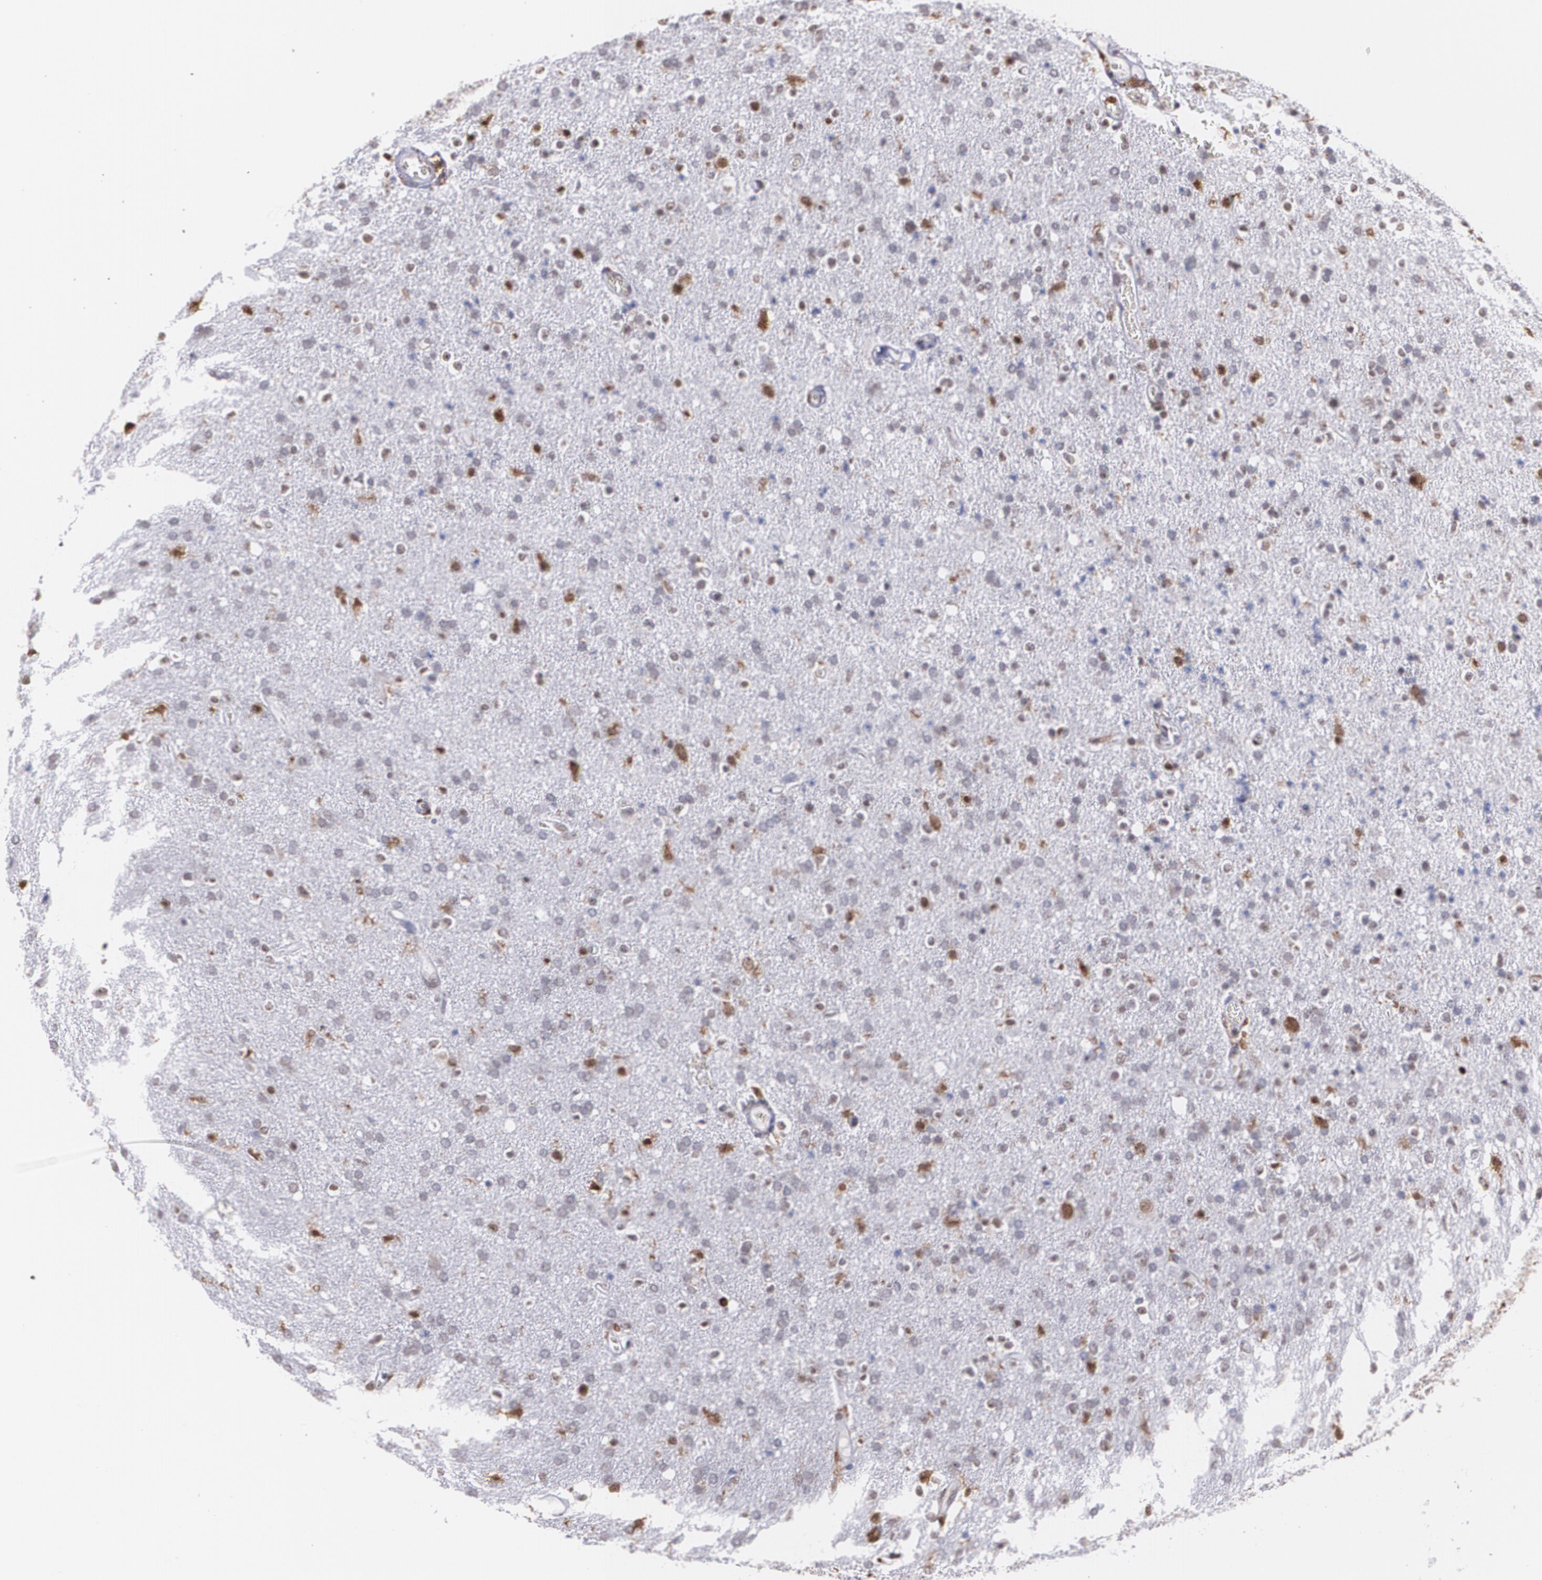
{"staining": {"intensity": "negative", "quantity": "none", "location": "none"}, "tissue": "glioma", "cell_type": "Tumor cells", "image_type": "cancer", "snomed": [{"axis": "morphology", "description": "Glioma, malignant, High grade"}, {"axis": "topography", "description": "Brain"}], "caption": "Immunohistochemistry (IHC) of human high-grade glioma (malignant) exhibits no staining in tumor cells.", "gene": "NCF2", "patient": {"sex": "male", "age": 33}}